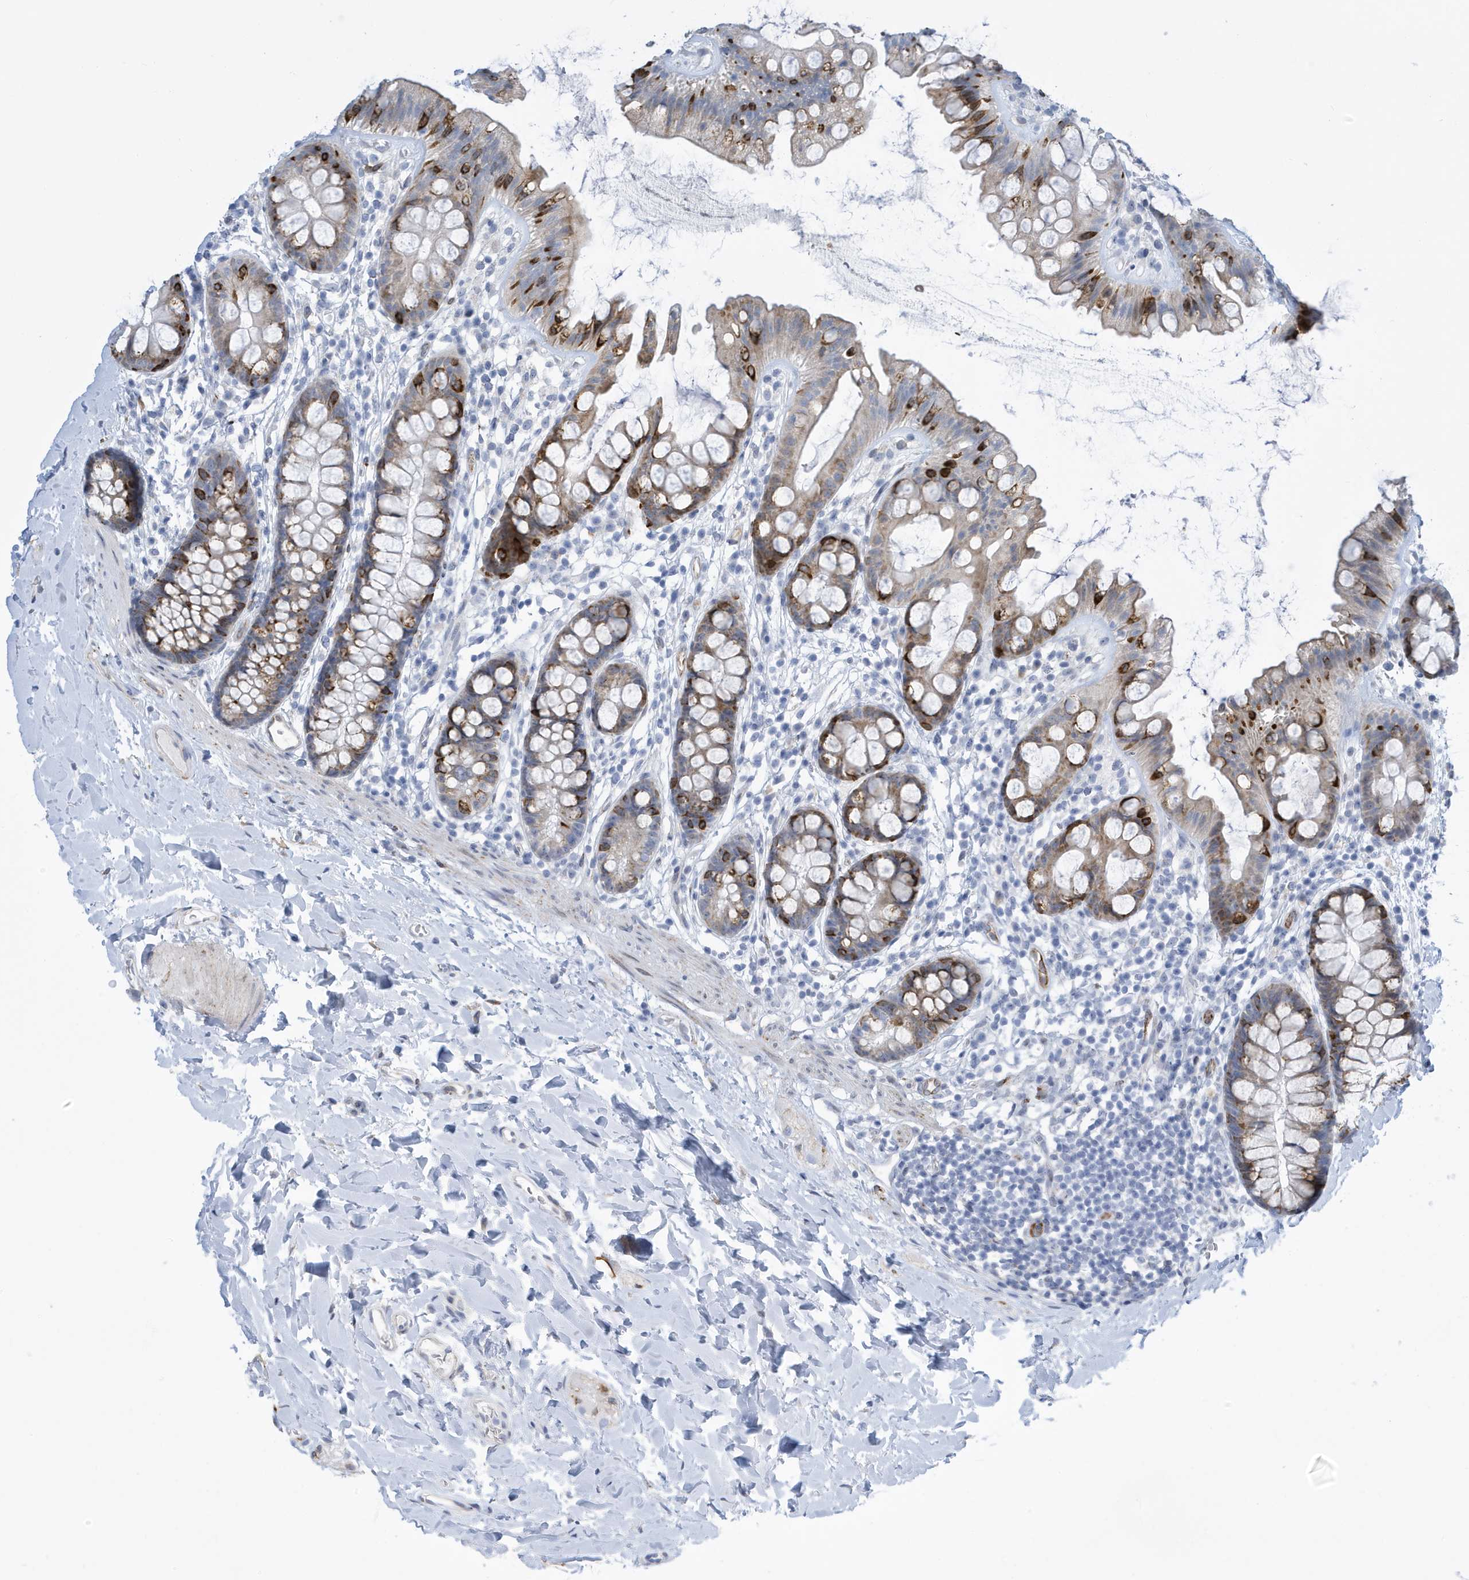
{"staining": {"intensity": "negative", "quantity": "none", "location": "none"}, "tissue": "colon", "cell_type": "Endothelial cells", "image_type": "normal", "snomed": [{"axis": "morphology", "description": "Normal tissue, NOS"}, {"axis": "topography", "description": "Colon"}], "caption": "DAB (3,3'-diaminobenzidine) immunohistochemical staining of unremarkable human colon shows no significant staining in endothelial cells.", "gene": "SEMA3F", "patient": {"sex": "female", "age": 62}}